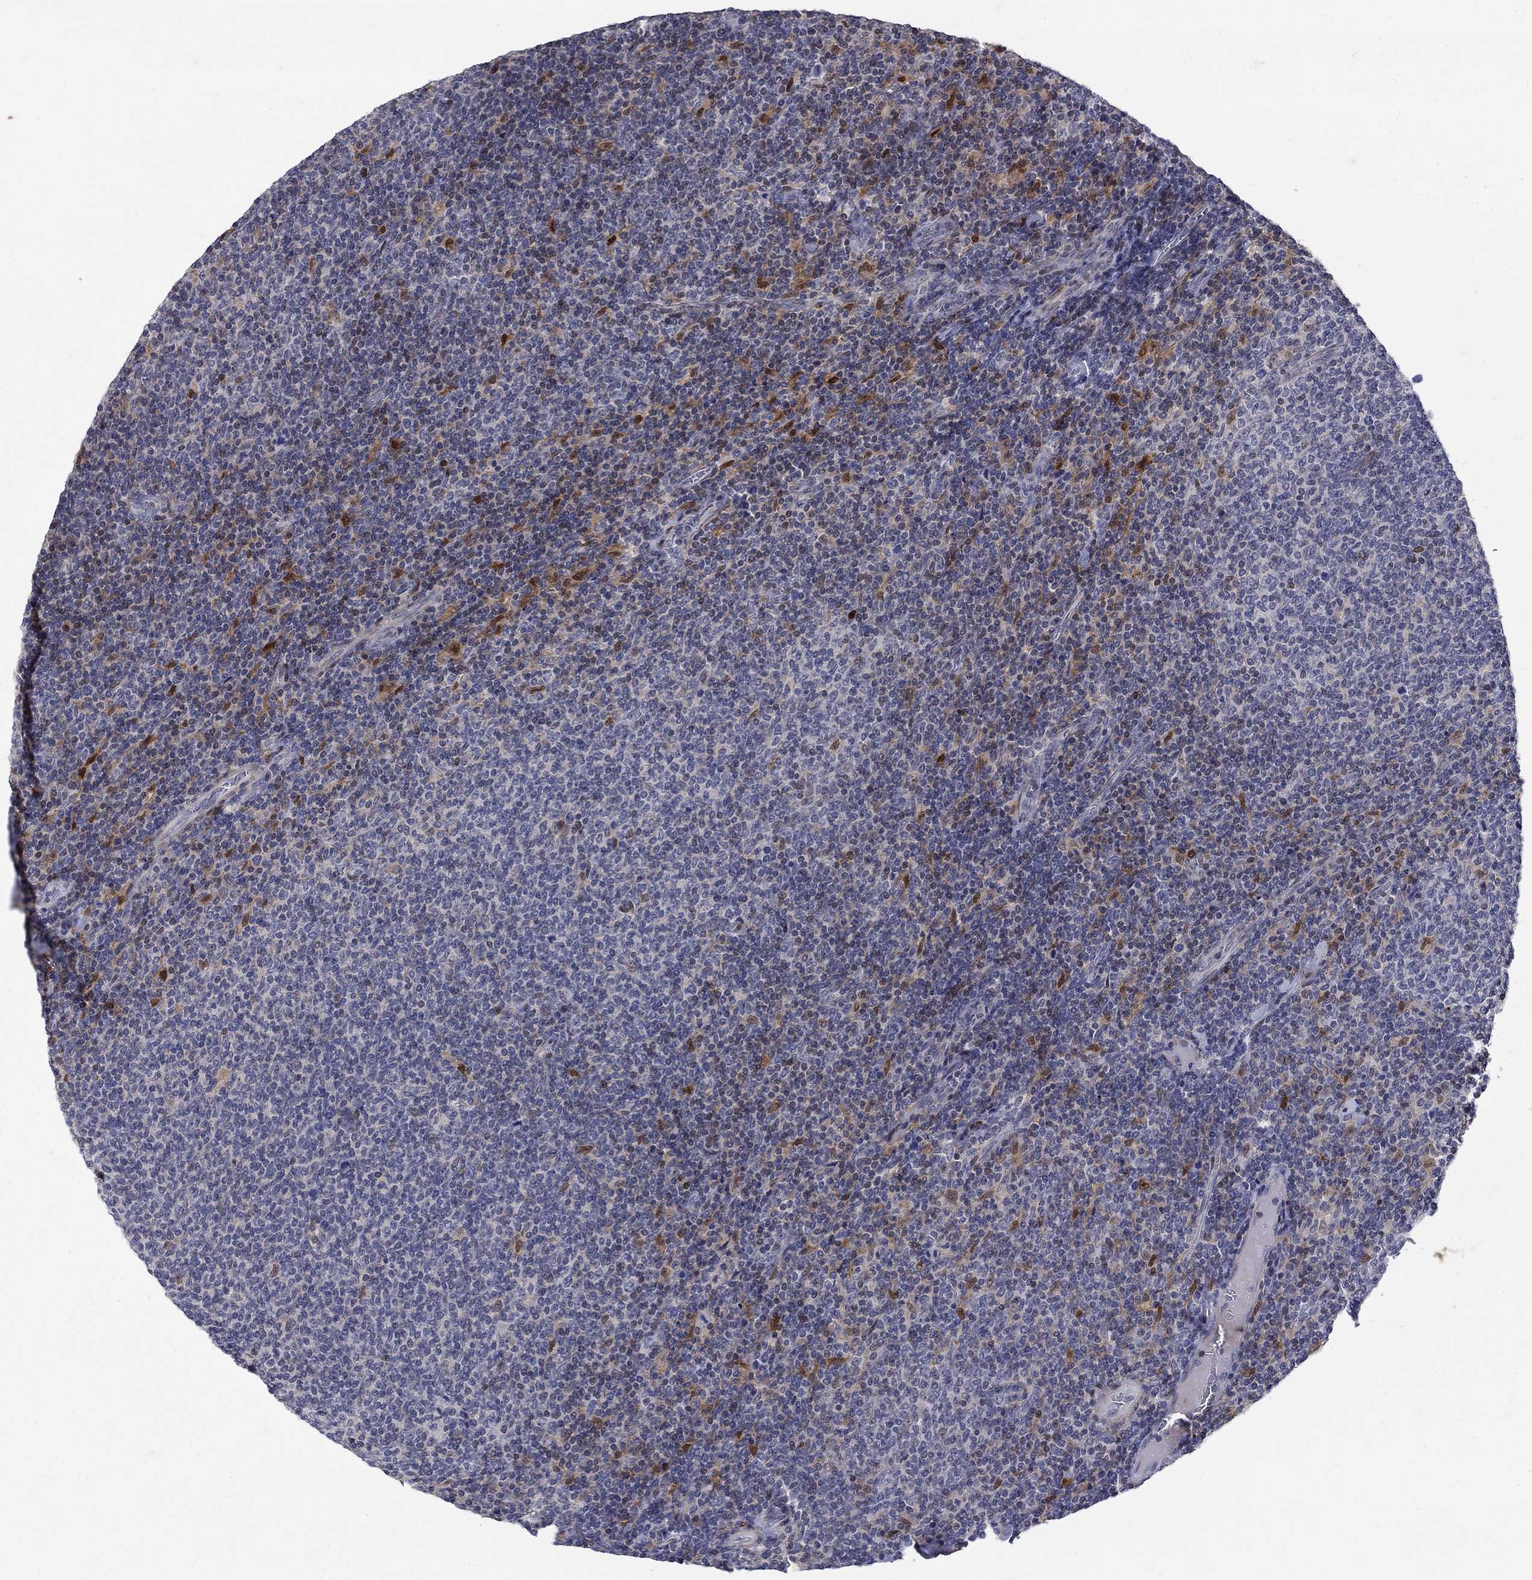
{"staining": {"intensity": "moderate", "quantity": "<25%", "location": "nuclear"}, "tissue": "lymphoma", "cell_type": "Tumor cells", "image_type": "cancer", "snomed": [{"axis": "morphology", "description": "Malignant lymphoma, non-Hodgkin's type, Low grade"}, {"axis": "topography", "description": "Lymph node"}], "caption": "This photomicrograph shows lymphoma stained with IHC to label a protein in brown. The nuclear of tumor cells show moderate positivity for the protein. Nuclei are counter-stained blue.", "gene": "CBR1", "patient": {"sex": "male", "age": 52}}